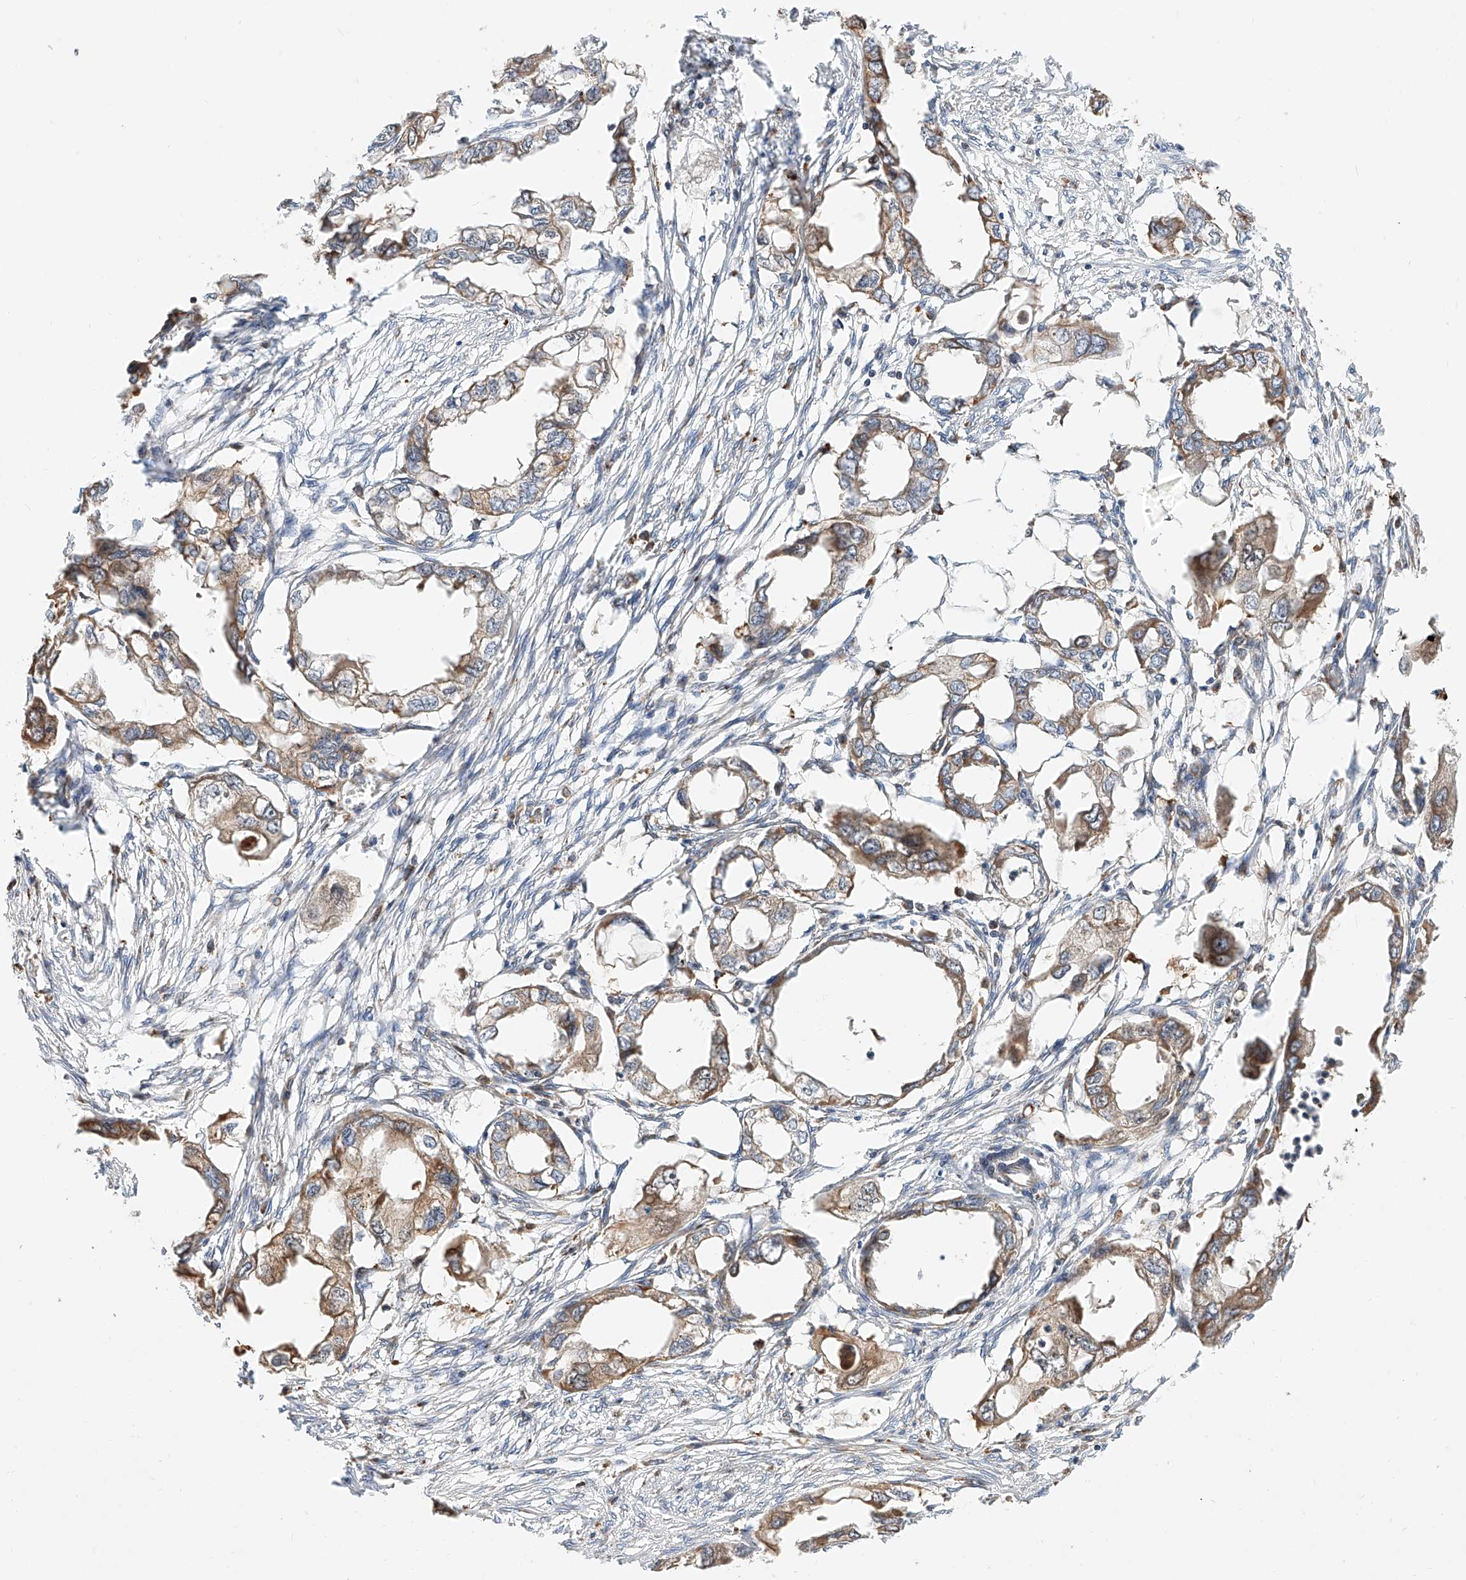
{"staining": {"intensity": "moderate", "quantity": "25%-75%", "location": "cytoplasmic/membranous"}, "tissue": "endometrial cancer", "cell_type": "Tumor cells", "image_type": "cancer", "snomed": [{"axis": "morphology", "description": "Adenocarcinoma, NOS"}, {"axis": "morphology", "description": "Adenocarcinoma, metastatic, NOS"}, {"axis": "topography", "description": "Adipose tissue"}, {"axis": "topography", "description": "Endometrium"}], "caption": "An image of human endometrial cancer stained for a protein displays moderate cytoplasmic/membranous brown staining in tumor cells. The staining was performed using DAB (3,3'-diaminobenzidine) to visualize the protein expression in brown, while the nuclei were stained in blue with hematoxylin (Magnification: 20x).", "gene": "DIRAS3", "patient": {"sex": "female", "age": 67}}